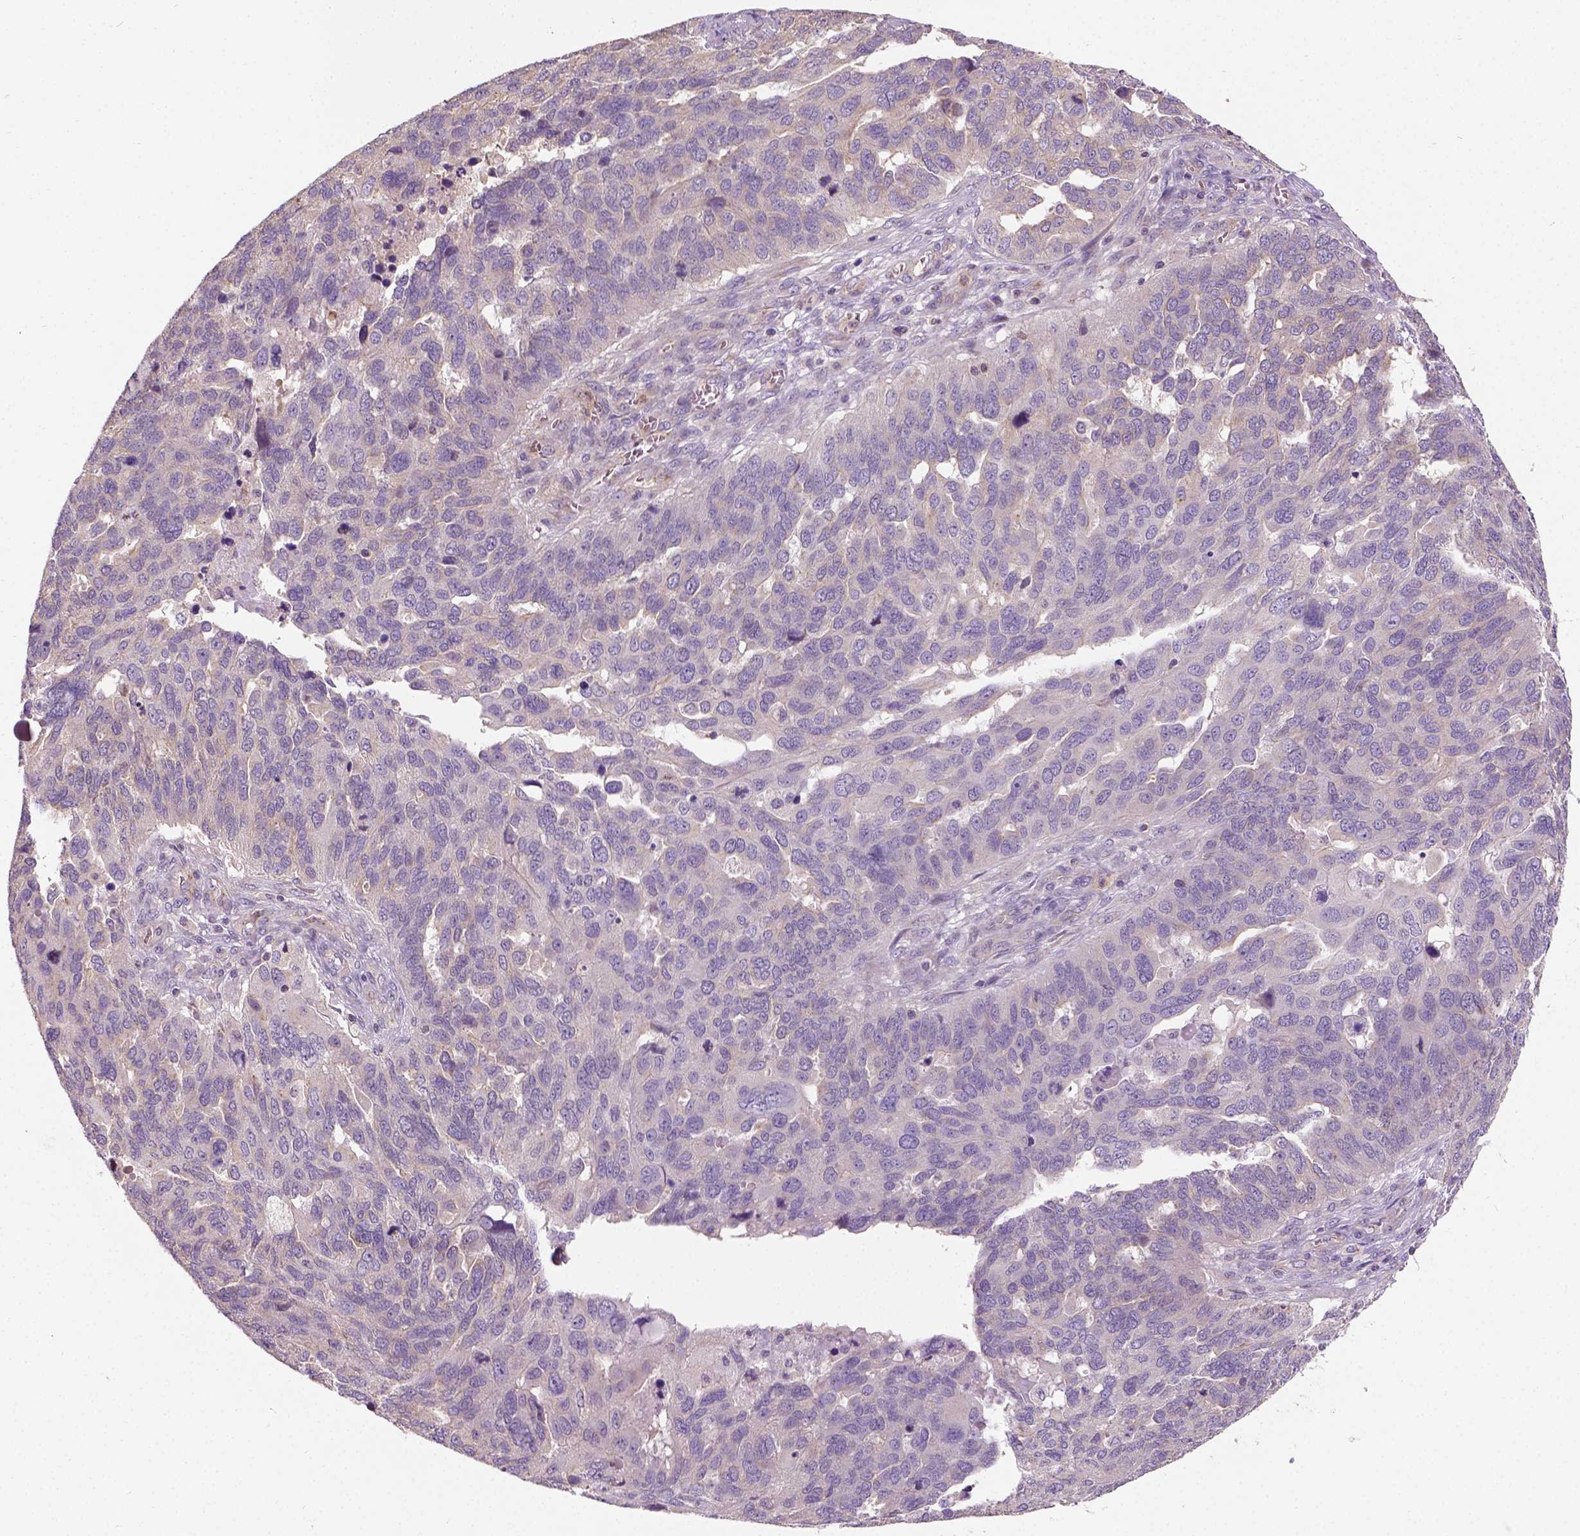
{"staining": {"intensity": "weak", "quantity": "25%-75%", "location": "cytoplasmic/membranous"}, "tissue": "ovarian cancer", "cell_type": "Tumor cells", "image_type": "cancer", "snomed": [{"axis": "morphology", "description": "Carcinoma, endometroid"}, {"axis": "topography", "description": "Soft tissue"}, {"axis": "topography", "description": "Ovary"}], "caption": "Protein expression analysis of ovarian cancer shows weak cytoplasmic/membranous staining in about 25%-75% of tumor cells.", "gene": "CRACR2A", "patient": {"sex": "female", "age": 52}}